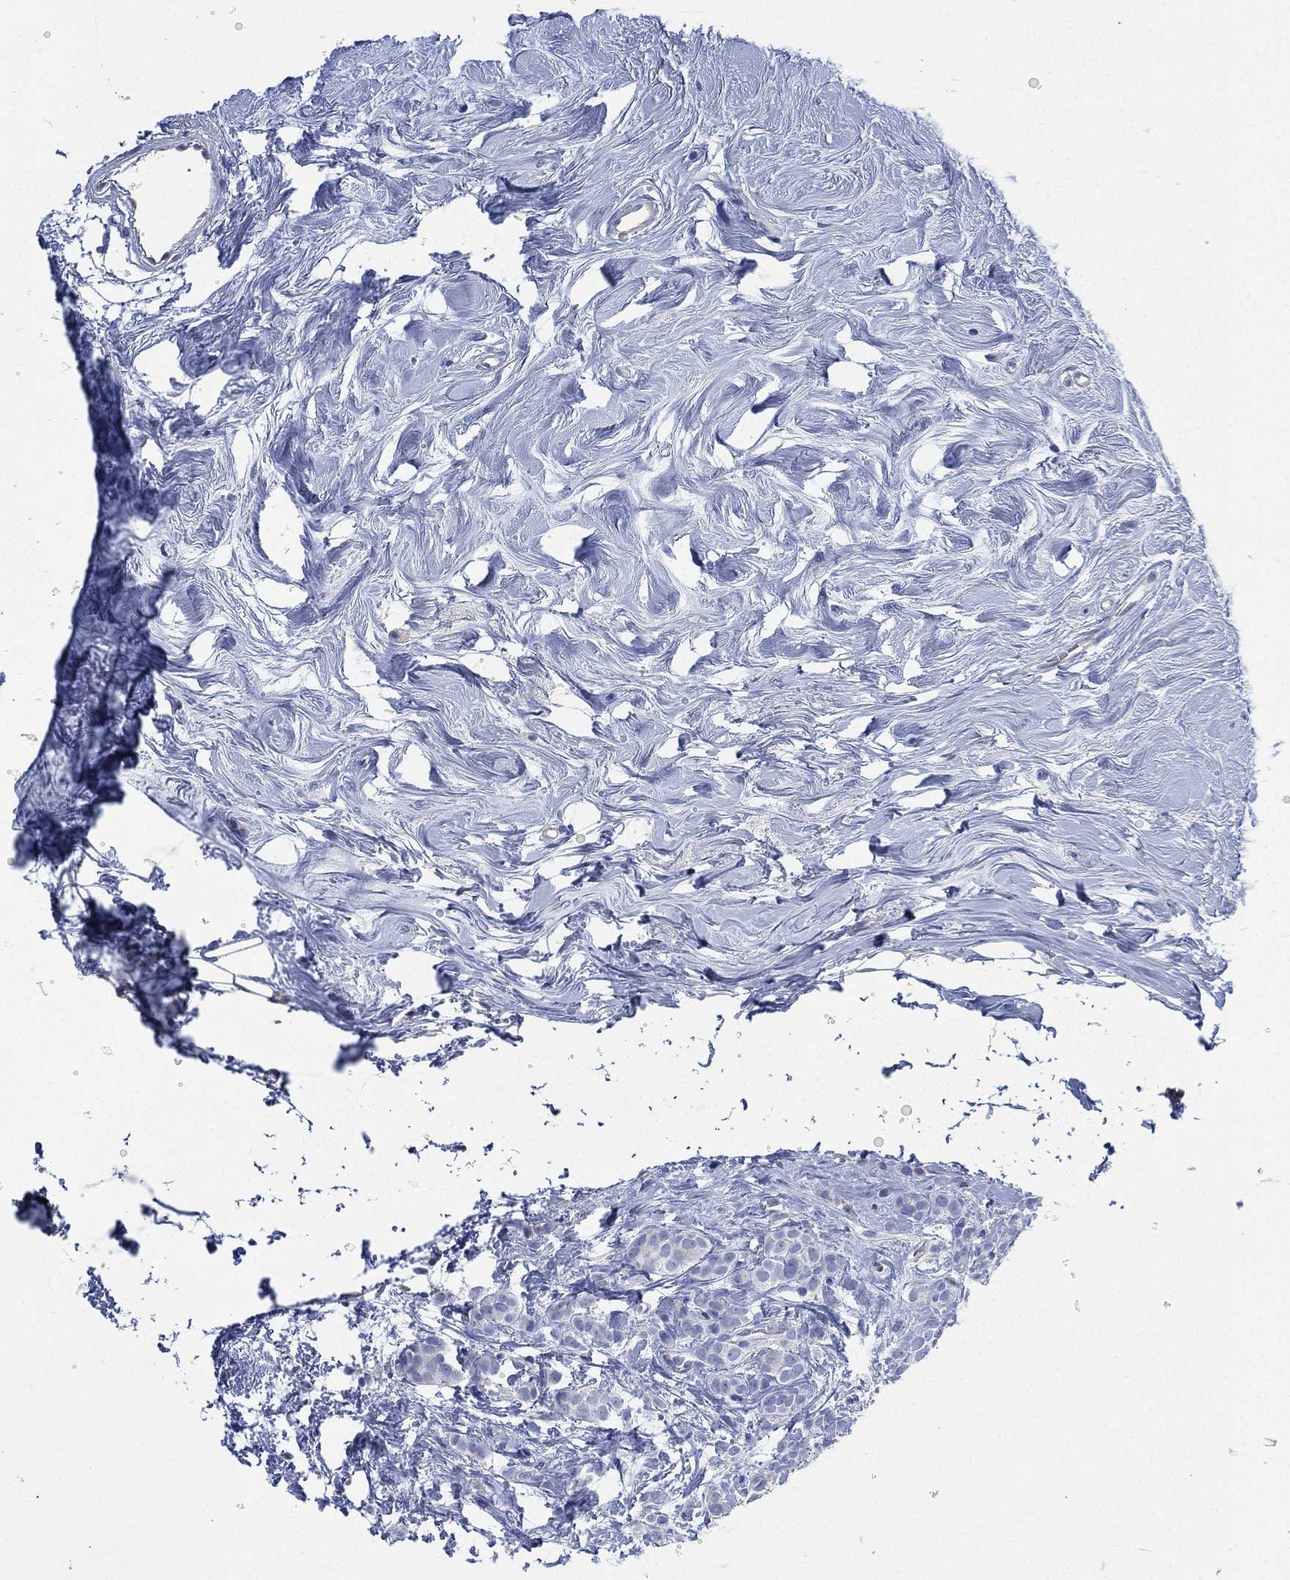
{"staining": {"intensity": "negative", "quantity": "none", "location": "none"}, "tissue": "breast cancer", "cell_type": "Tumor cells", "image_type": "cancer", "snomed": [{"axis": "morphology", "description": "Lobular carcinoma"}, {"axis": "topography", "description": "Breast"}], "caption": "Image shows no protein staining in tumor cells of breast cancer tissue.", "gene": "CCDC70", "patient": {"sex": "female", "age": 49}}